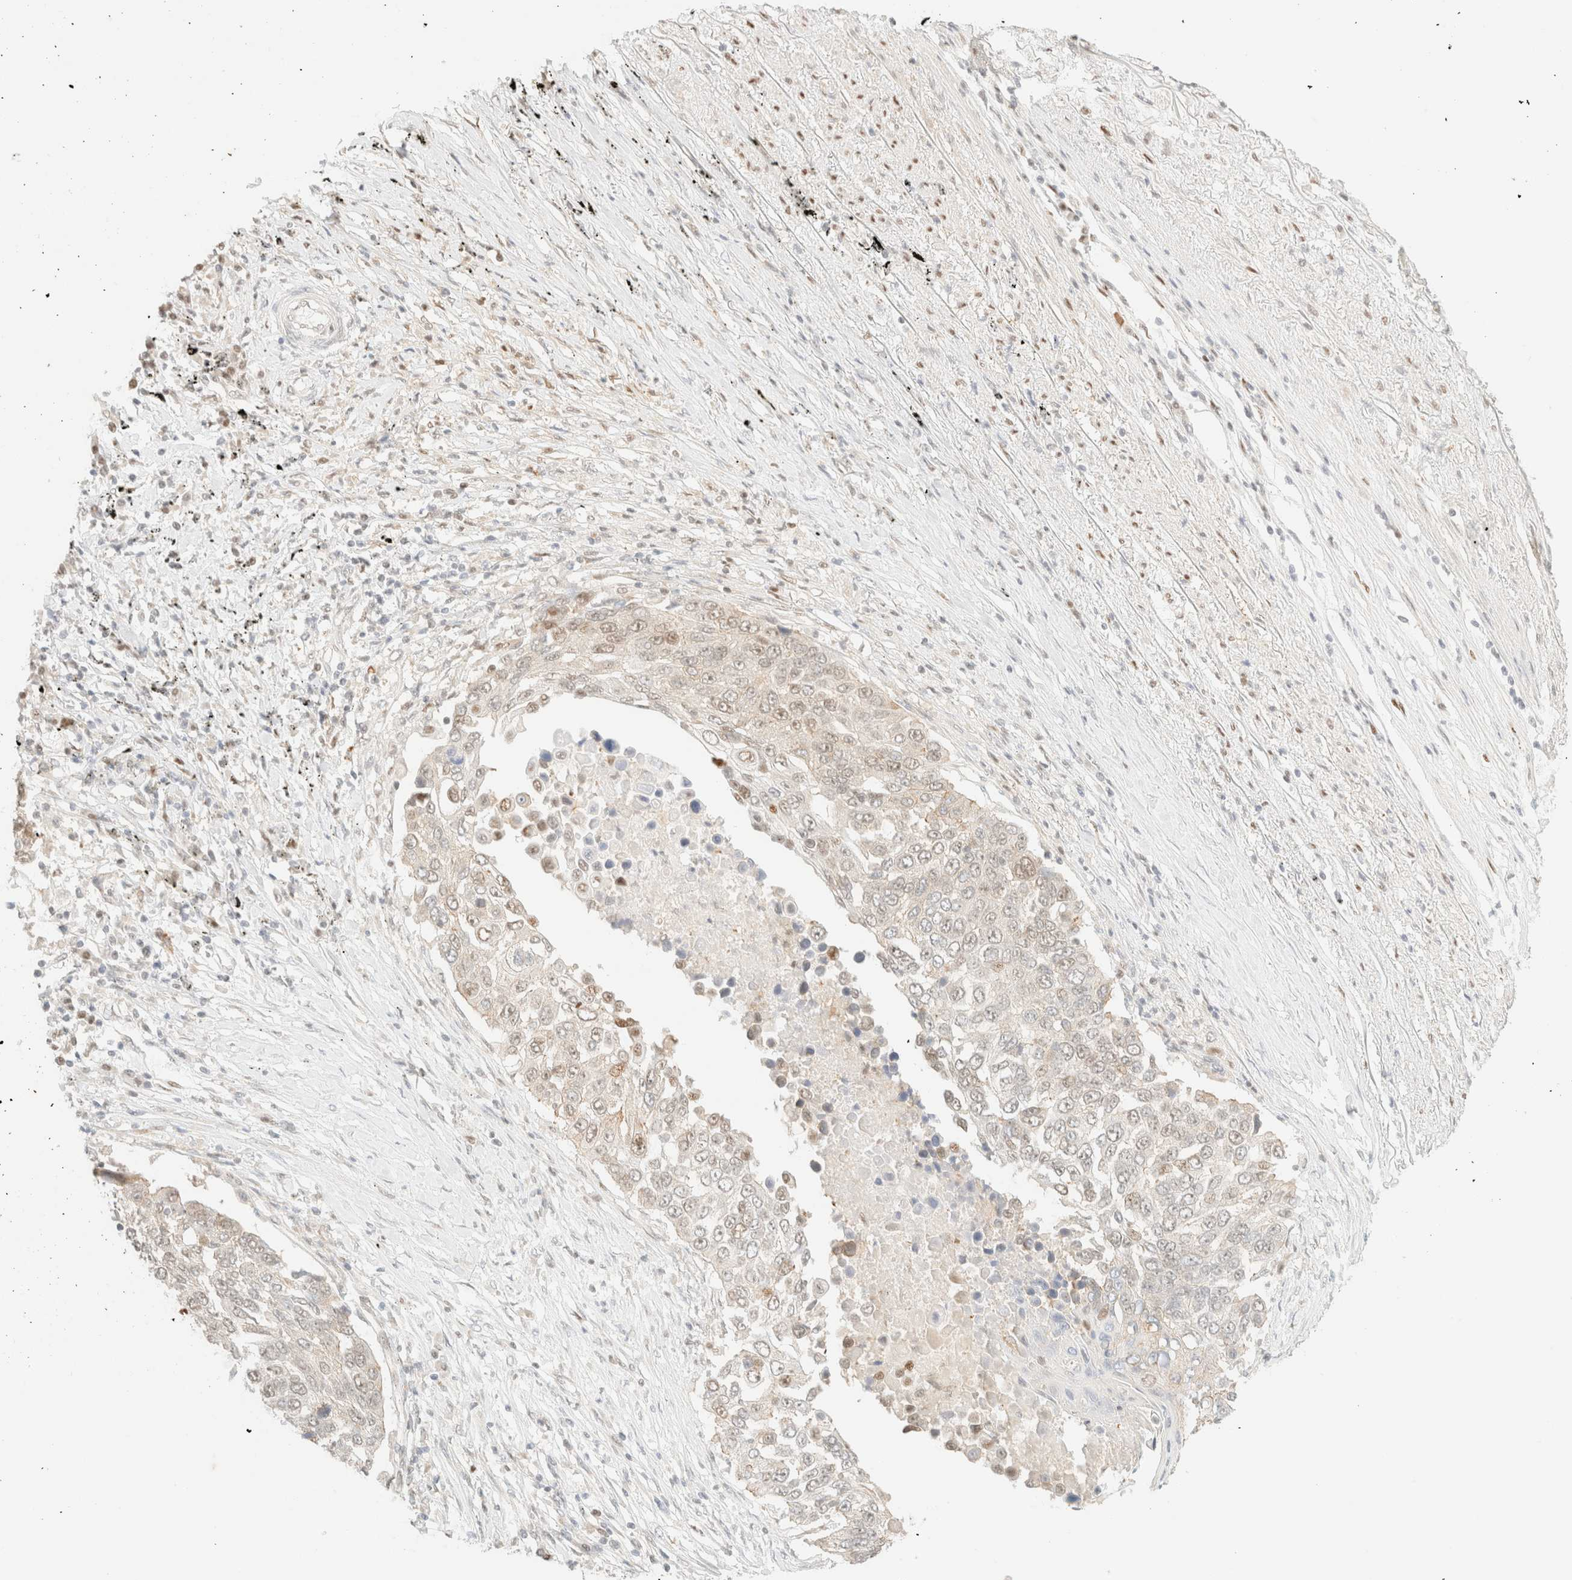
{"staining": {"intensity": "weak", "quantity": "<25%", "location": "nuclear"}, "tissue": "lung cancer", "cell_type": "Tumor cells", "image_type": "cancer", "snomed": [{"axis": "morphology", "description": "Squamous cell carcinoma, NOS"}, {"axis": "topography", "description": "Lung"}], "caption": "IHC histopathology image of neoplastic tissue: lung squamous cell carcinoma stained with DAB (3,3'-diaminobenzidine) shows no significant protein expression in tumor cells.", "gene": "TSR1", "patient": {"sex": "male", "age": 66}}